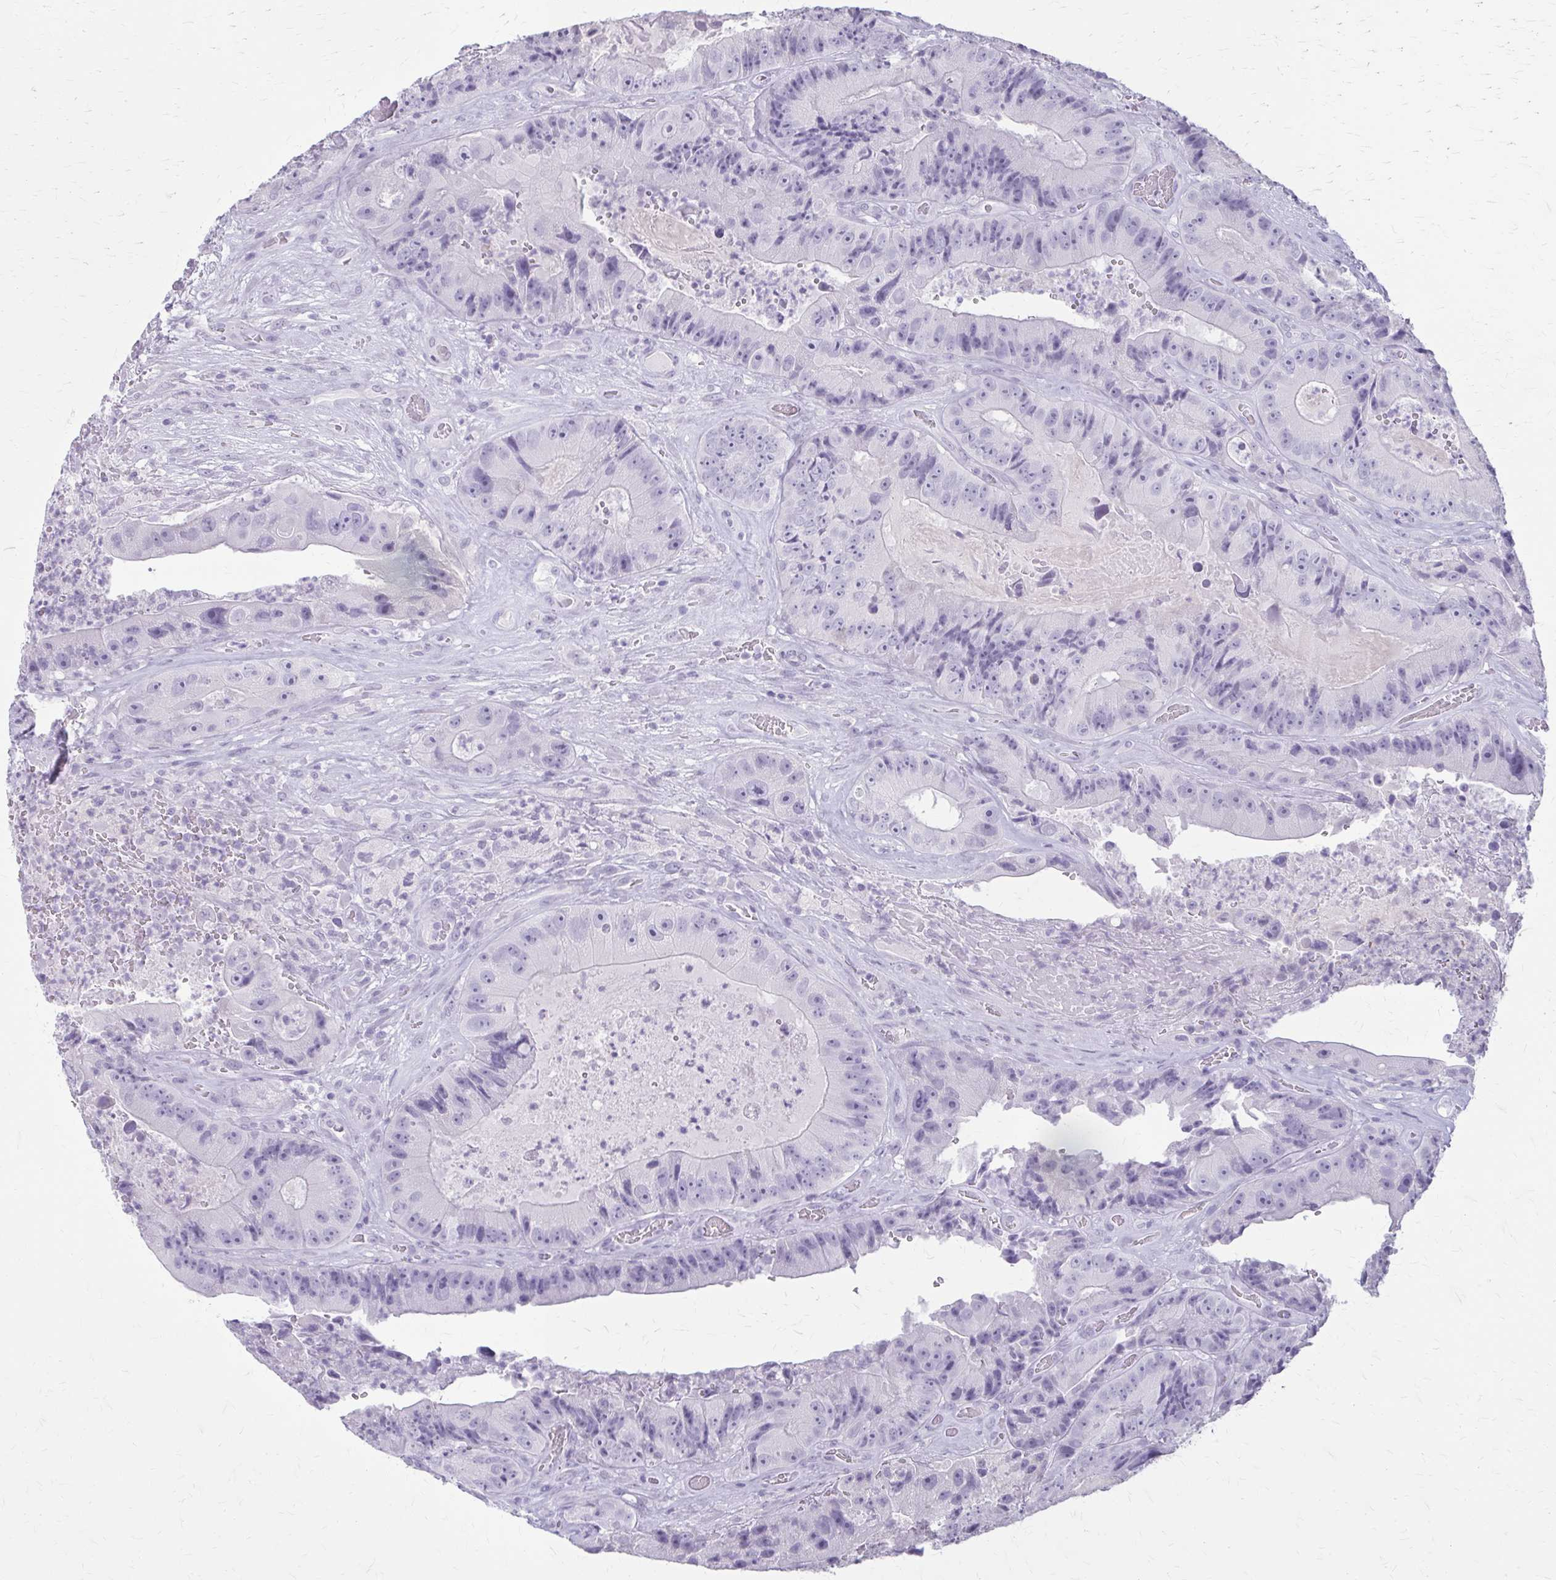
{"staining": {"intensity": "negative", "quantity": "none", "location": "none"}, "tissue": "colorectal cancer", "cell_type": "Tumor cells", "image_type": "cancer", "snomed": [{"axis": "morphology", "description": "Adenocarcinoma, NOS"}, {"axis": "topography", "description": "Colon"}], "caption": "Human colorectal adenocarcinoma stained for a protein using immunohistochemistry (IHC) exhibits no positivity in tumor cells.", "gene": "KRT5", "patient": {"sex": "female", "age": 86}}